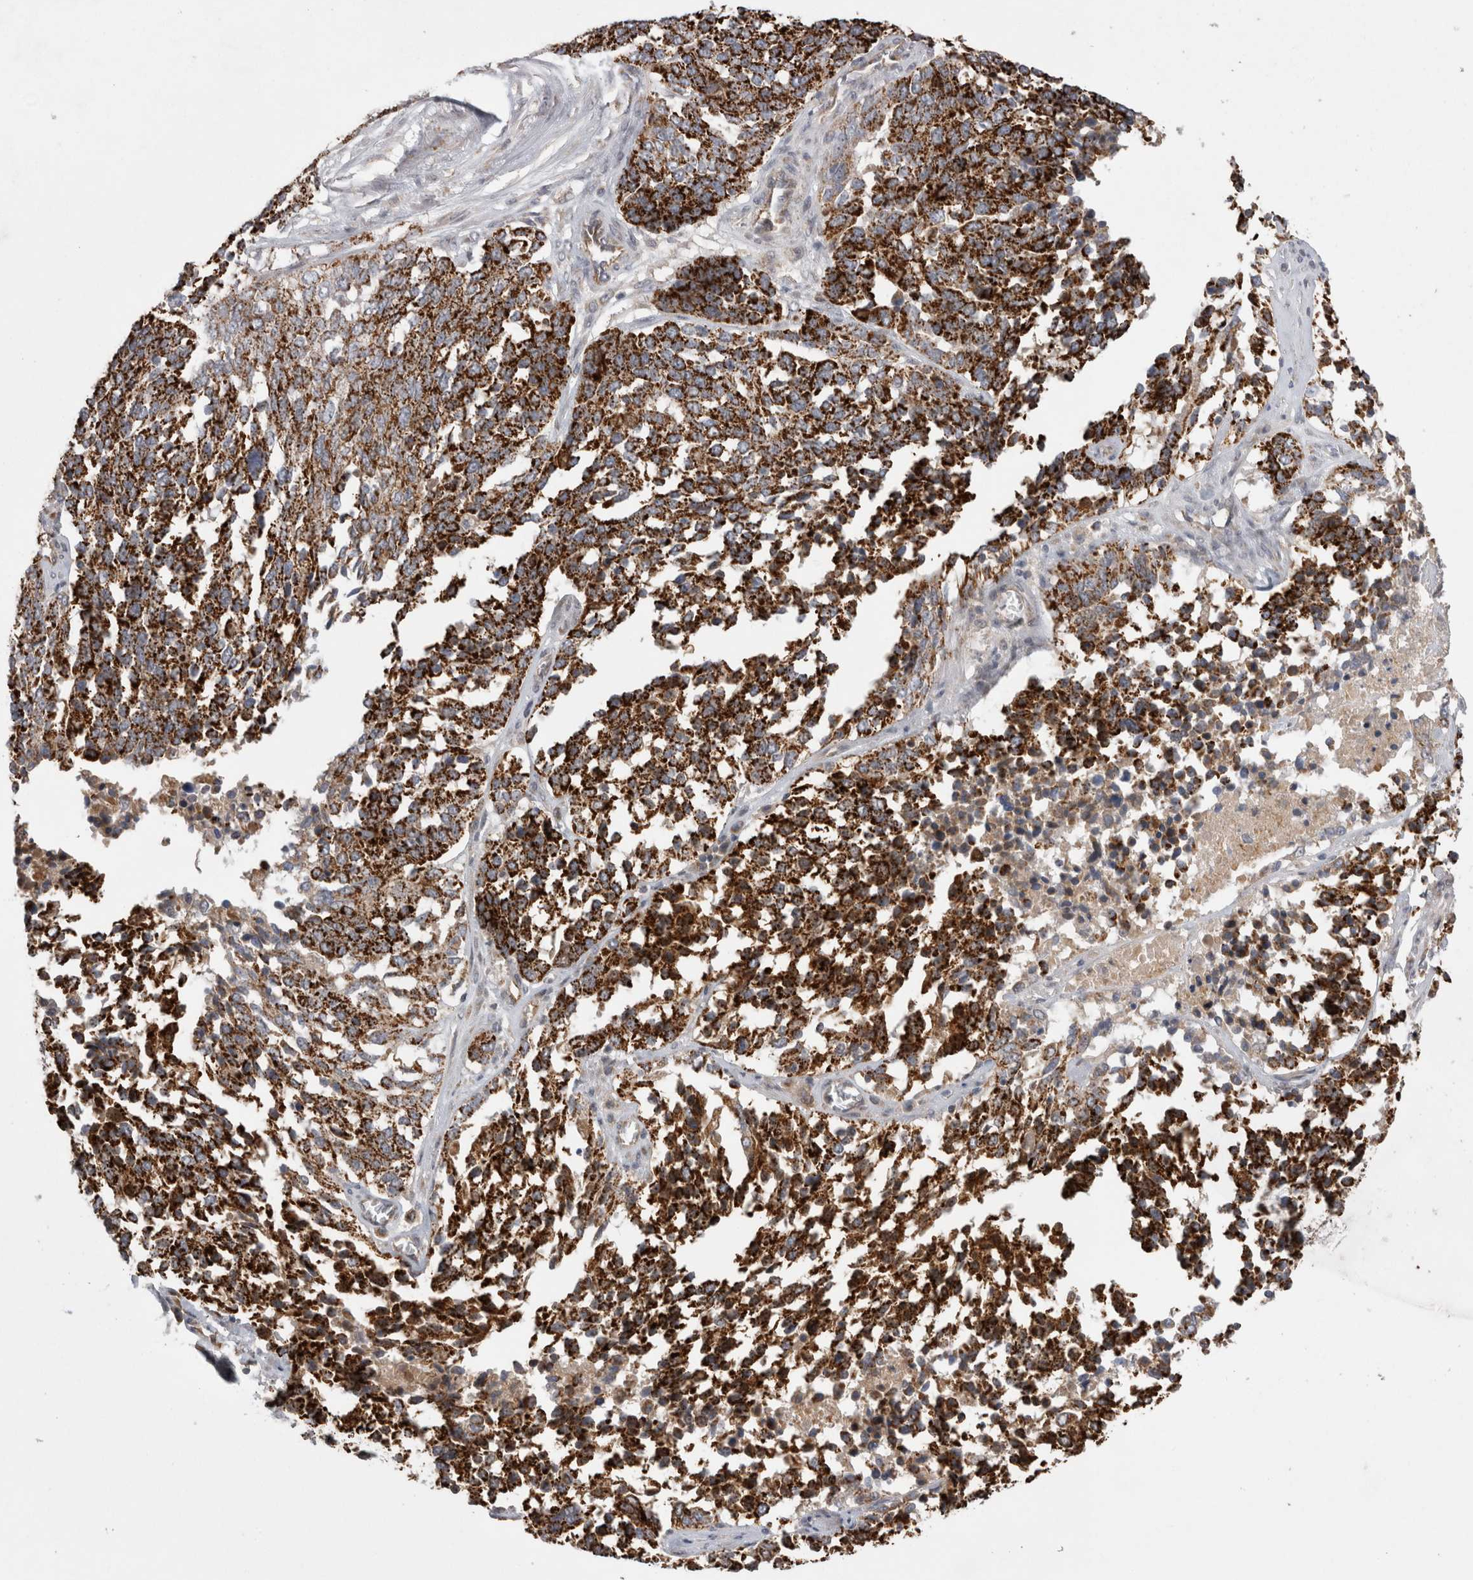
{"staining": {"intensity": "strong", "quantity": ">75%", "location": "cytoplasmic/membranous"}, "tissue": "ovarian cancer", "cell_type": "Tumor cells", "image_type": "cancer", "snomed": [{"axis": "morphology", "description": "Cystadenocarcinoma, serous, NOS"}, {"axis": "topography", "description": "Ovary"}], "caption": "A histopathology image showing strong cytoplasmic/membranous expression in approximately >75% of tumor cells in ovarian cancer (serous cystadenocarcinoma), as visualized by brown immunohistochemical staining.", "gene": "DARS2", "patient": {"sex": "female", "age": 44}}